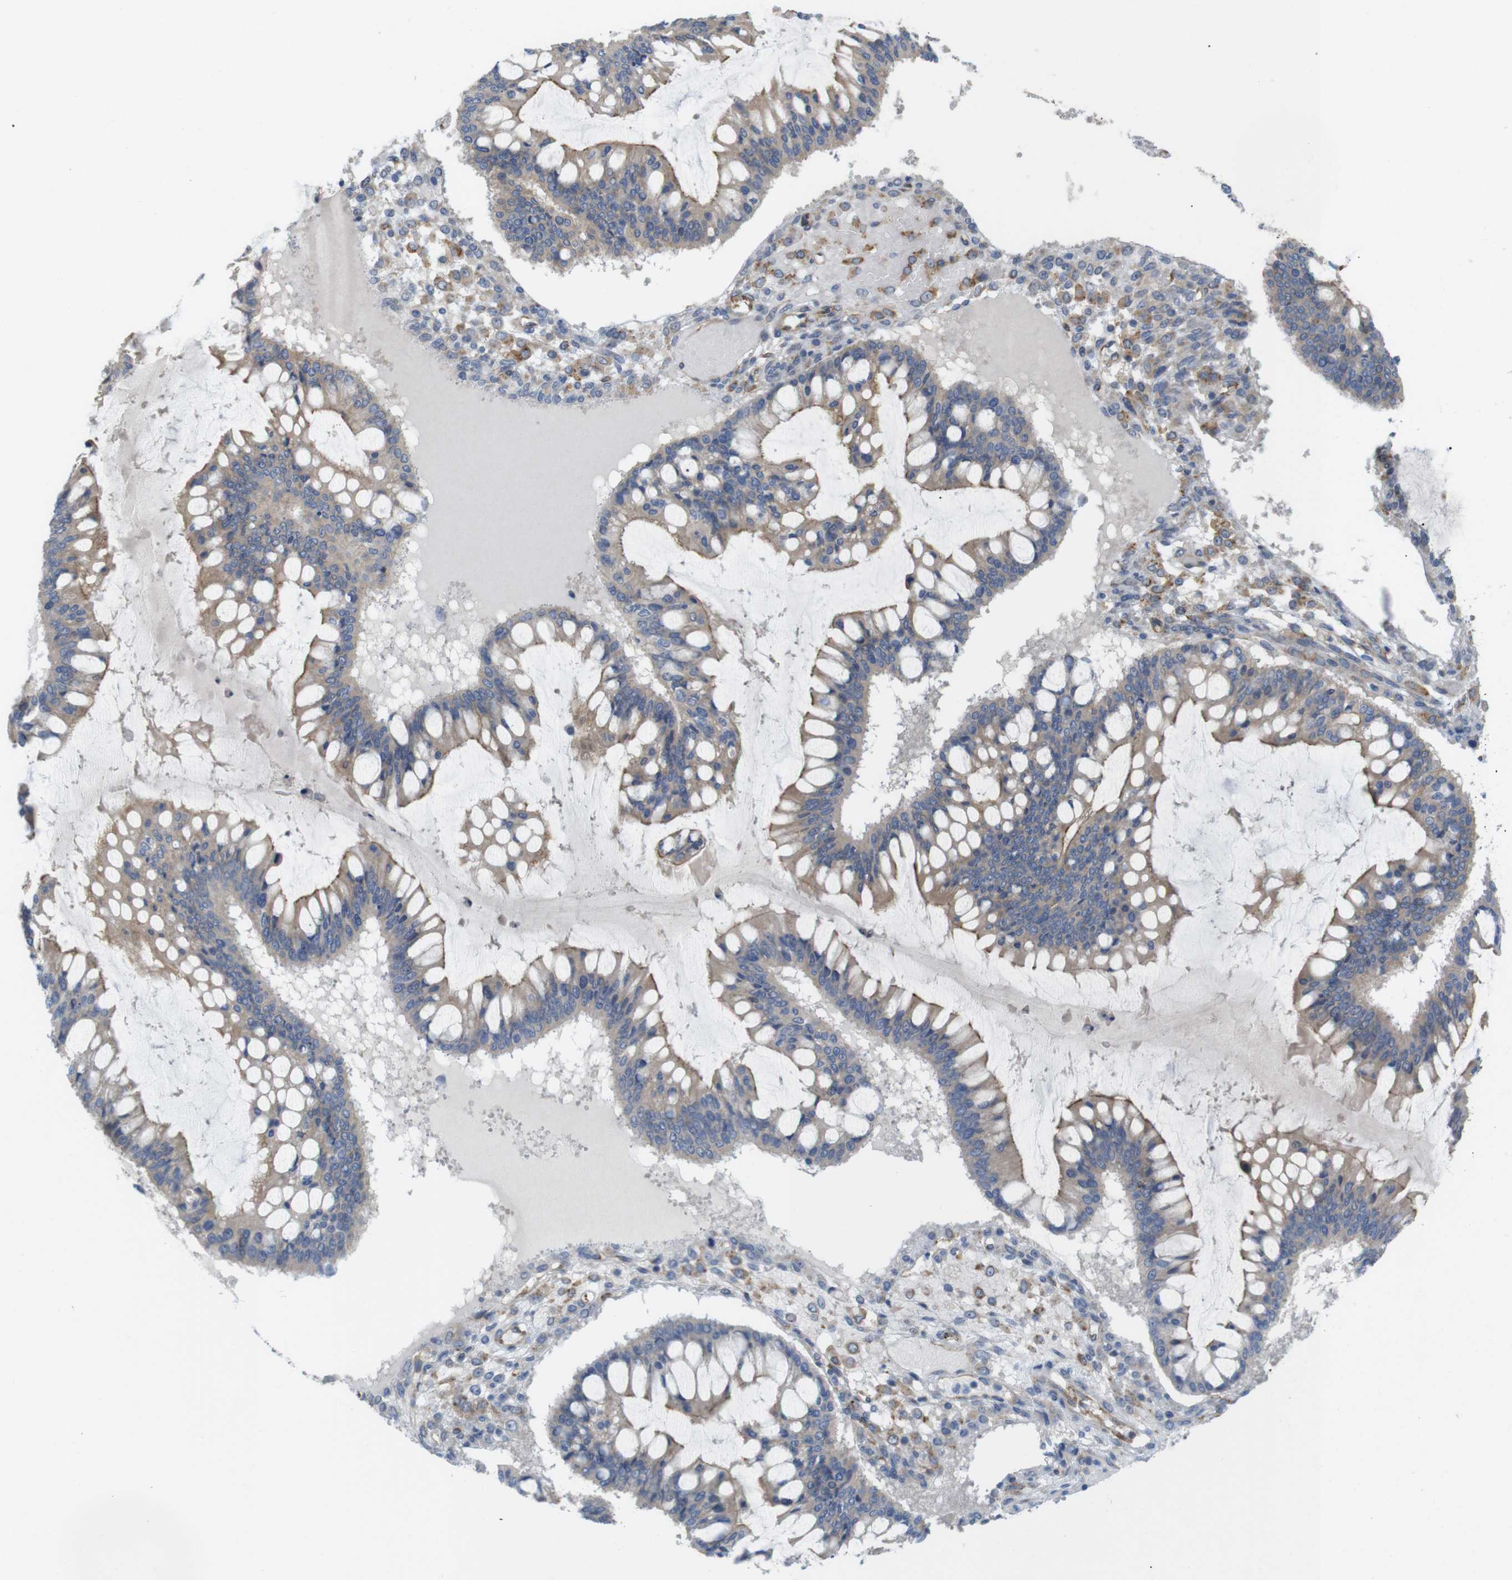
{"staining": {"intensity": "weak", "quantity": ">75%", "location": "cytoplasmic/membranous"}, "tissue": "ovarian cancer", "cell_type": "Tumor cells", "image_type": "cancer", "snomed": [{"axis": "morphology", "description": "Cystadenocarcinoma, mucinous, NOS"}, {"axis": "topography", "description": "Ovary"}], "caption": "IHC (DAB) staining of ovarian cancer (mucinous cystadenocarcinoma) exhibits weak cytoplasmic/membranous protein expression in about >75% of tumor cells. (brown staining indicates protein expression, while blue staining denotes nuclei).", "gene": "PCNX2", "patient": {"sex": "female", "age": 73}}